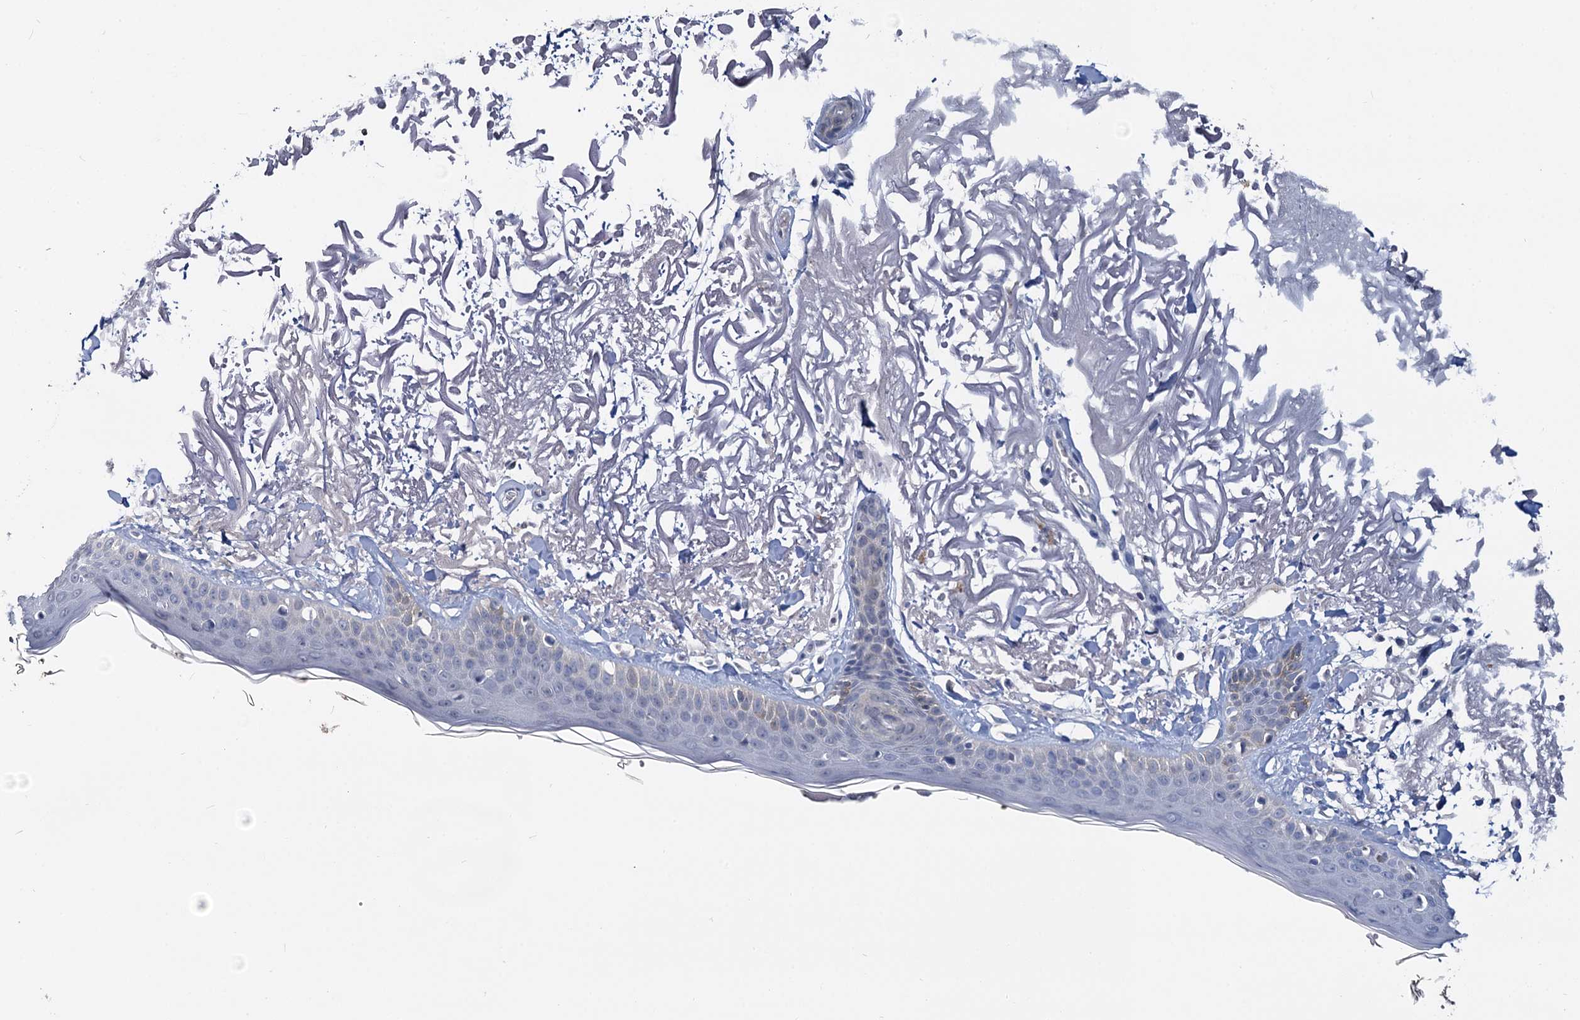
{"staining": {"intensity": "negative", "quantity": "none", "location": "none"}, "tissue": "skin", "cell_type": "Fibroblasts", "image_type": "normal", "snomed": [{"axis": "morphology", "description": "Normal tissue, NOS"}, {"axis": "topography", "description": "Skin"}, {"axis": "topography", "description": "Skeletal muscle"}], "caption": "Immunohistochemistry (IHC) of benign human skin demonstrates no staining in fibroblasts.", "gene": "ANKRD42", "patient": {"sex": "male", "age": 83}}